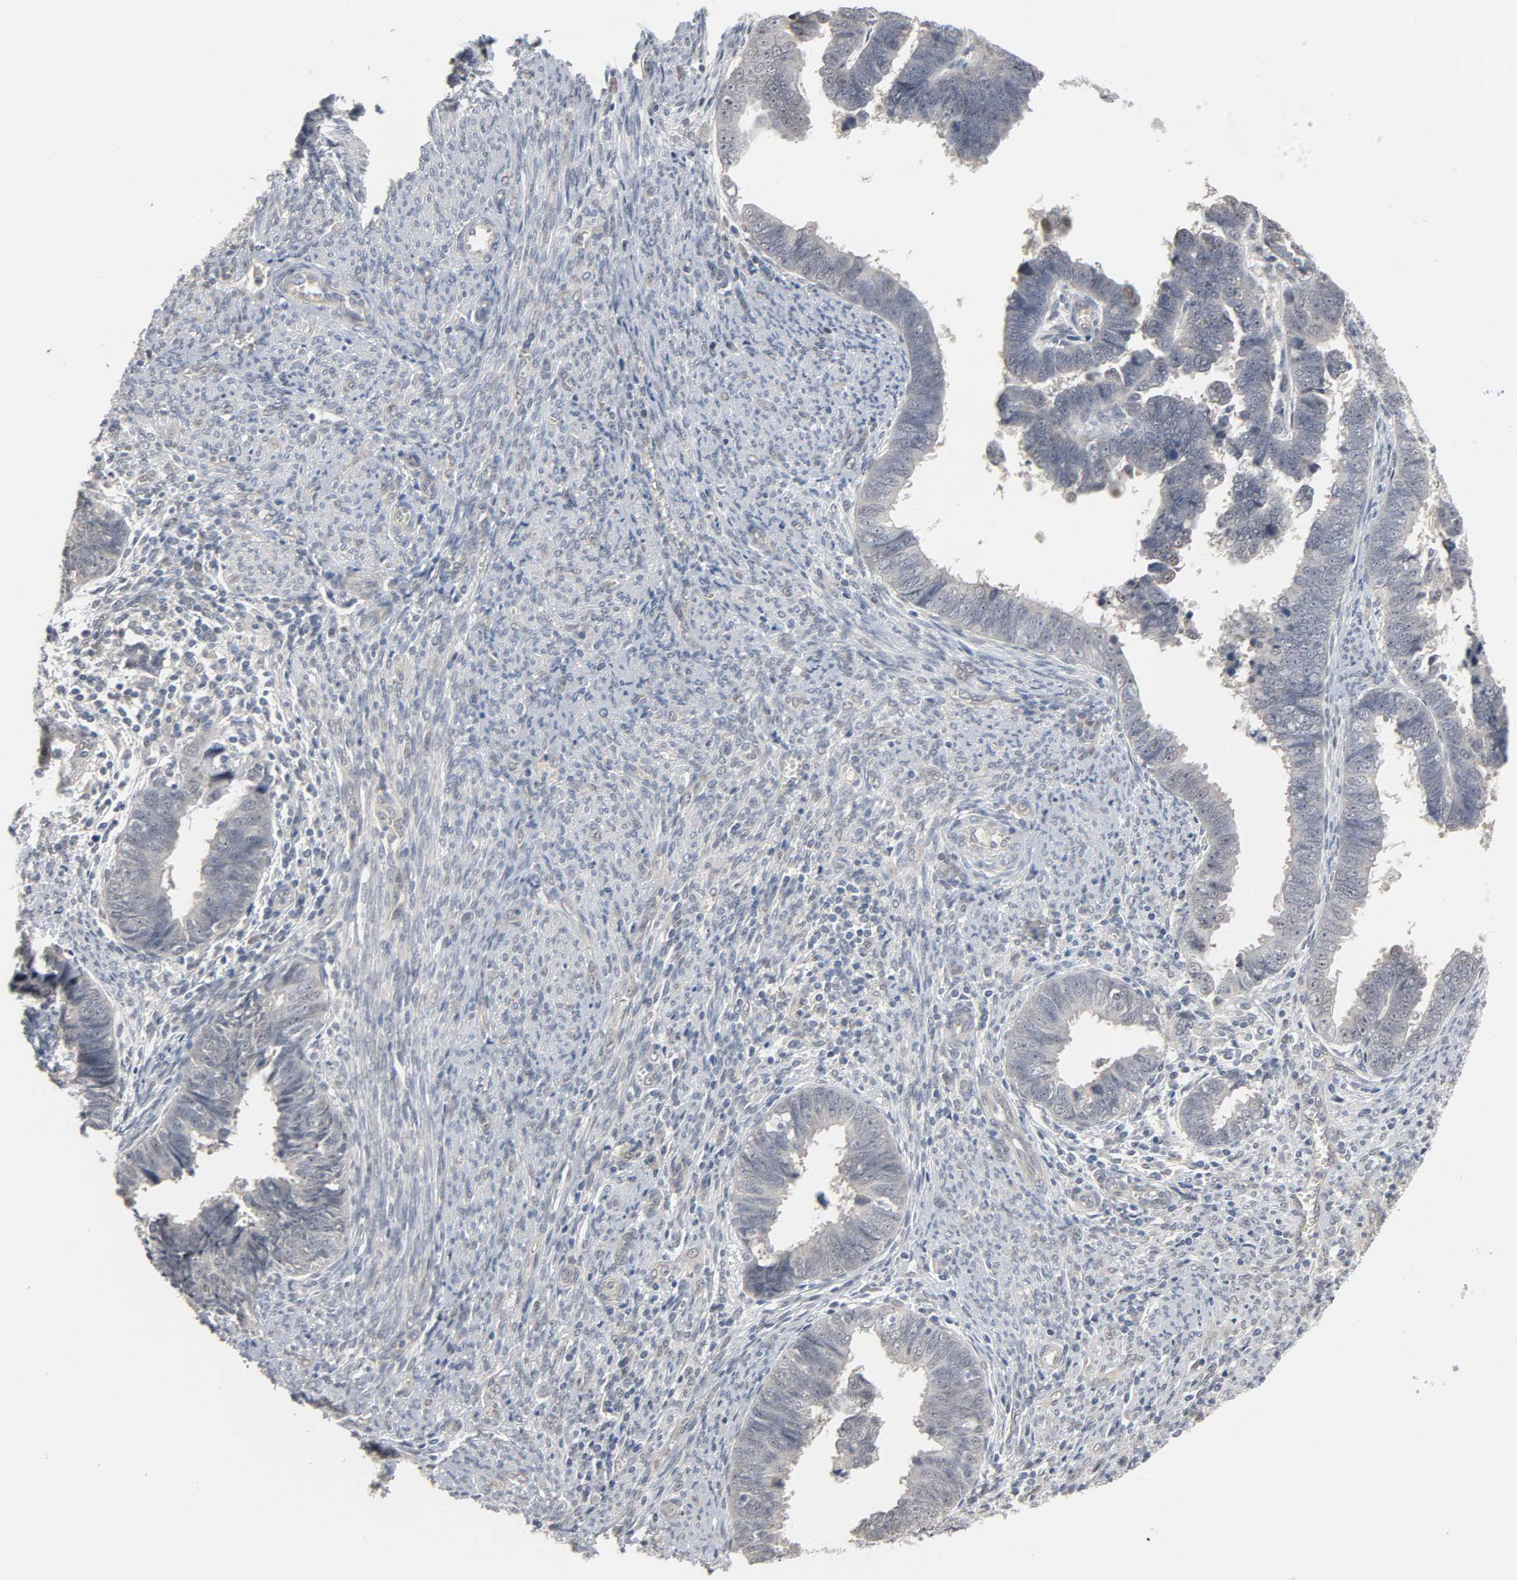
{"staining": {"intensity": "weak", "quantity": "<25%", "location": "cytoplasmic/membranous"}, "tissue": "endometrial cancer", "cell_type": "Tumor cells", "image_type": "cancer", "snomed": [{"axis": "morphology", "description": "Adenocarcinoma, NOS"}, {"axis": "topography", "description": "Endometrium"}], "caption": "IHC histopathology image of neoplastic tissue: human adenocarcinoma (endometrial) stained with DAB (3,3'-diaminobenzidine) exhibits no significant protein positivity in tumor cells.", "gene": "ACSS2", "patient": {"sex": "female", "age": 75}}